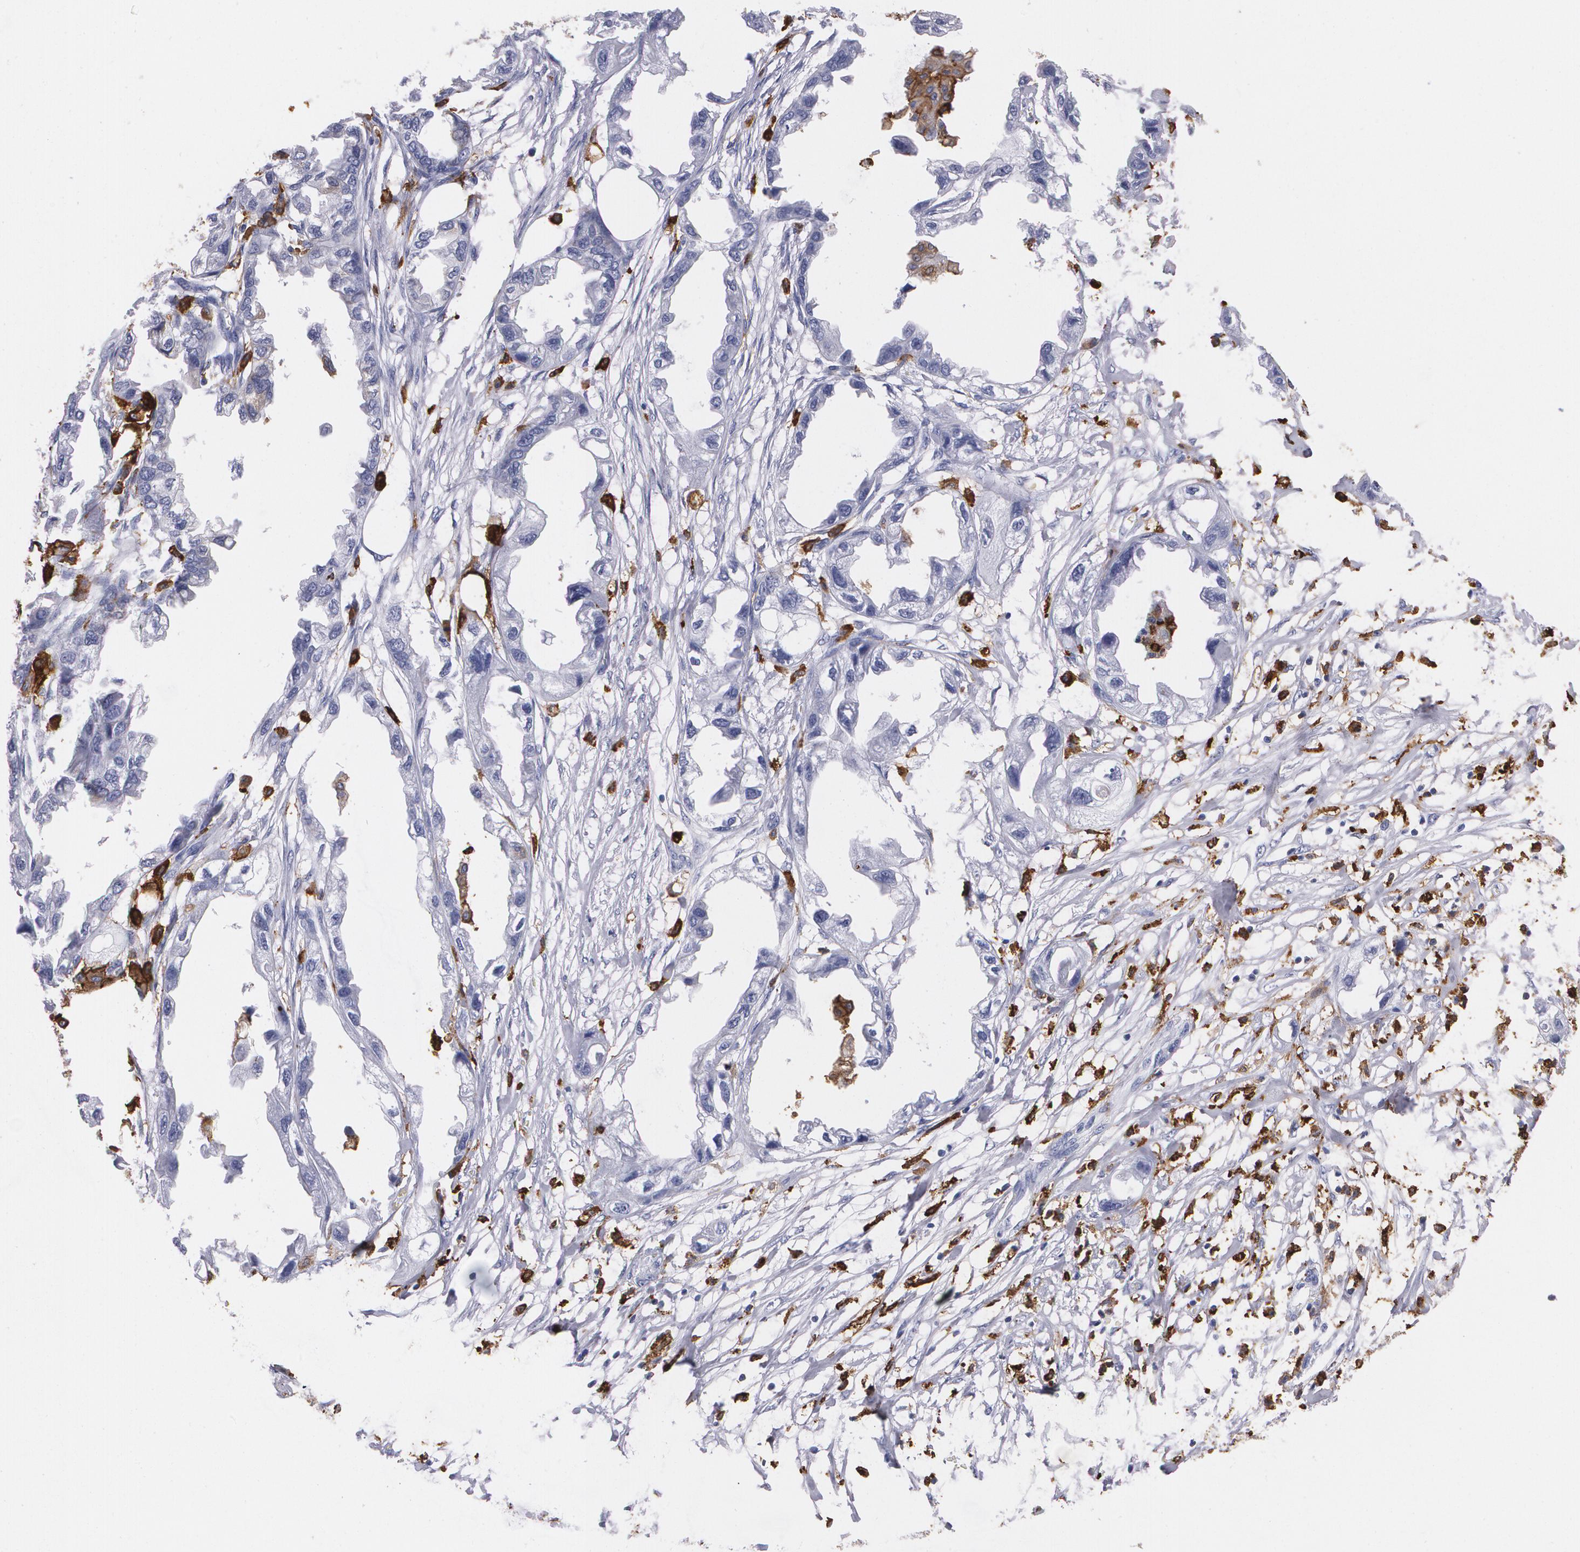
{"staining": {"intensity": "negative", "quantity": "none", "location": "none"}, "tissue": "endometrial cancer", "cell_type": "Tumor cells", "image_type": "cancer", "snomed": [{"axis": "morphology", "description": "Adenocarcinoma, NOS"}, {"axis": "topography", "description": "Endometrium"}], "caption": "This photomicrograph is of endometrial adenocarcinoma stained with immunohistochemistry (IHC) to label a protein in brown with the nuclei are counter-stained blue. There is no positivity in tumor cells.", "gene": "HLA-DRA", "patient": {"sex": "female", "age": 67}}